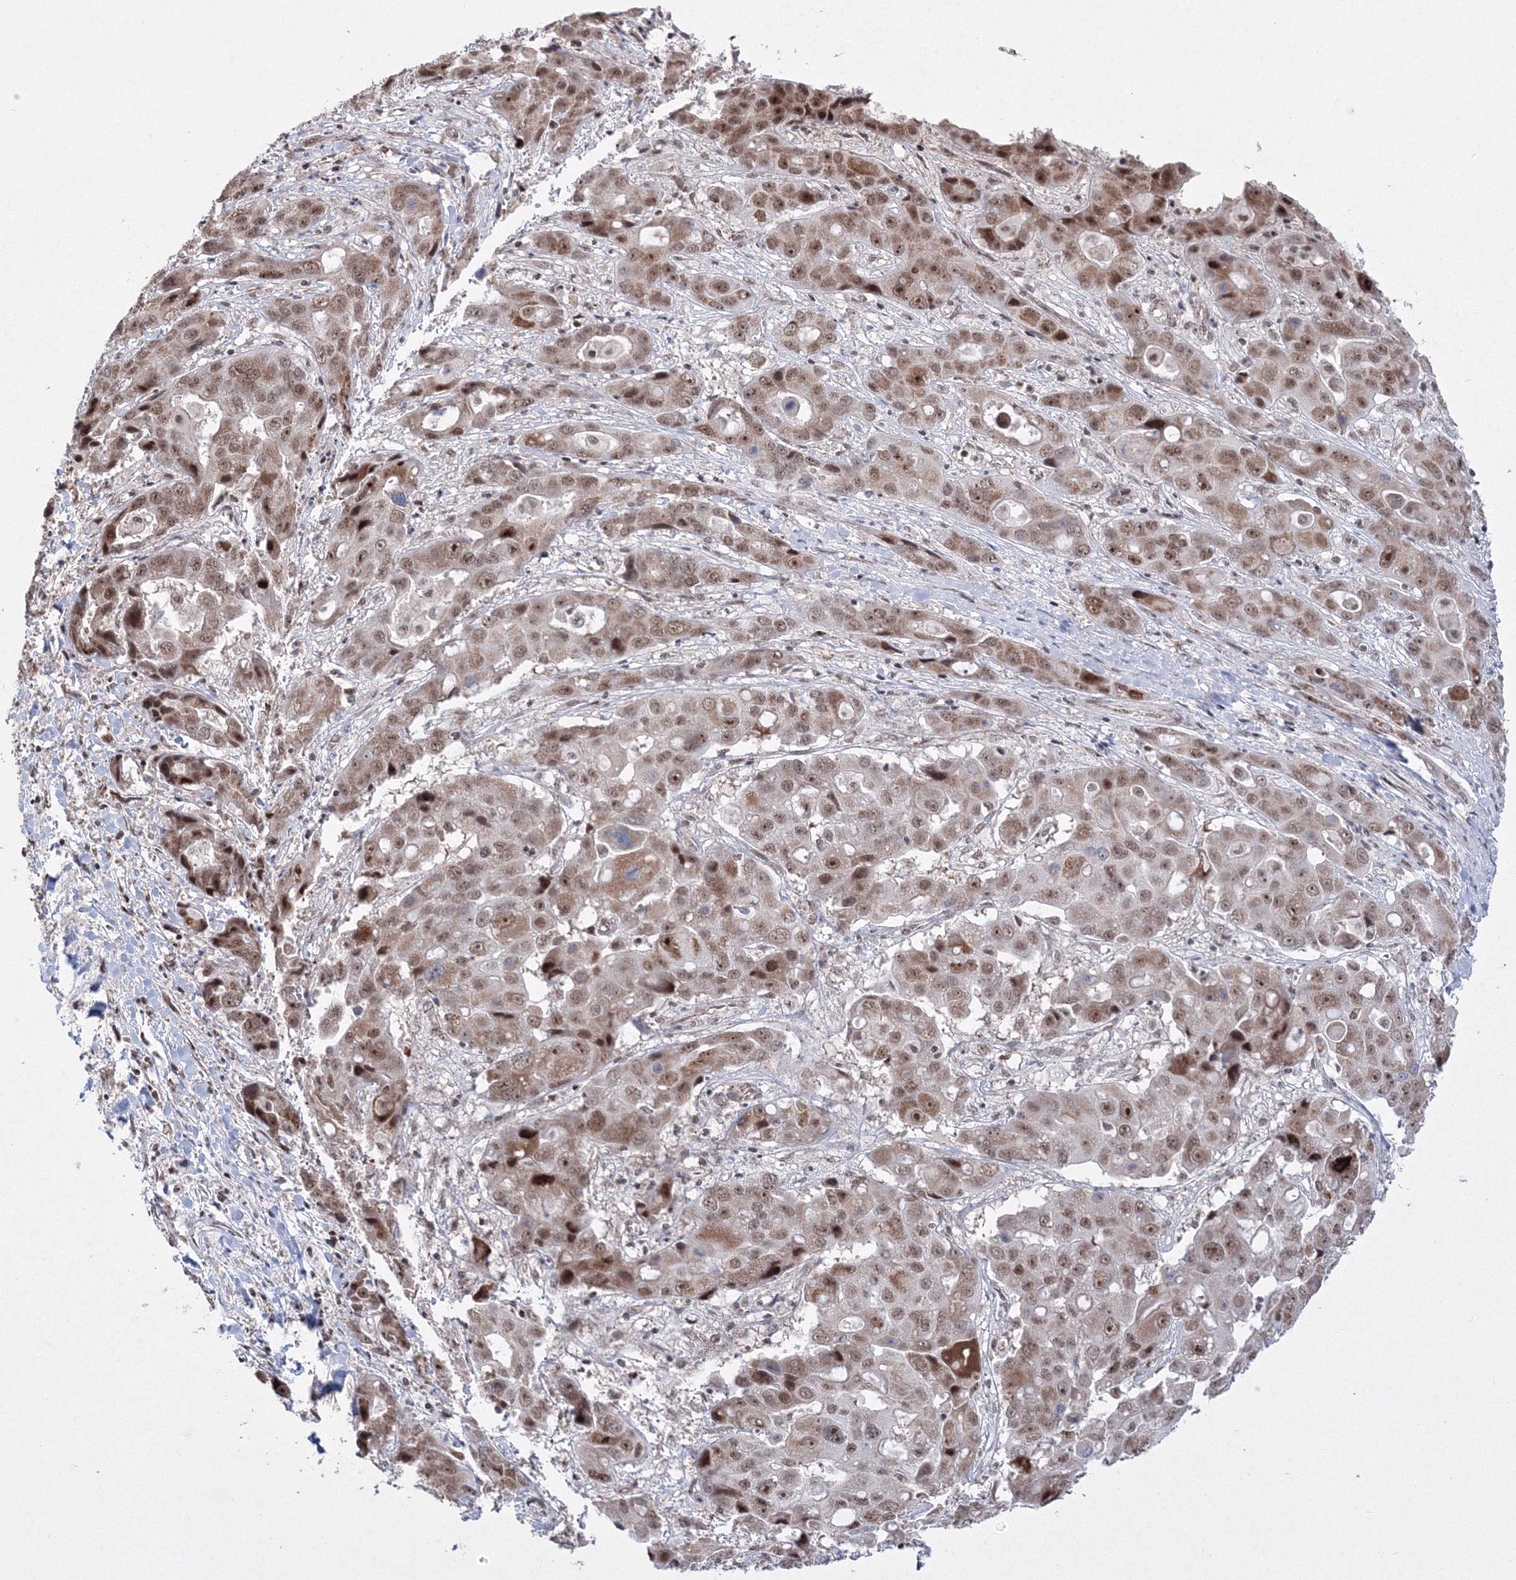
{"staining": {"intensity": "moderate", "quantity": ">75%", "location": "cytoplasmic/membranous,nuclear"}, "tissue": "liver cancer", "cell_type": "Tumor cells", "image_type": "cancer", "snomed": [{"axis": "morphology", "description": "Cholangiocarcinoma"}, {"axis": "topography", "description": "Liver"}], "caption": "Immunohistochemistry (IHC) image of neoplastic tissue: liver cancer (cholangiocarcinoma) stained using IHC displays medium levels of moderate protein expression localized specifically in the cytoplasmic/membranous and nuclear of tumor cells, appearing as a cytoplasmic/membranous and nuclear brown color.", "gene": "GRSF1", "patient": {"sex": "male", "age": 67}}